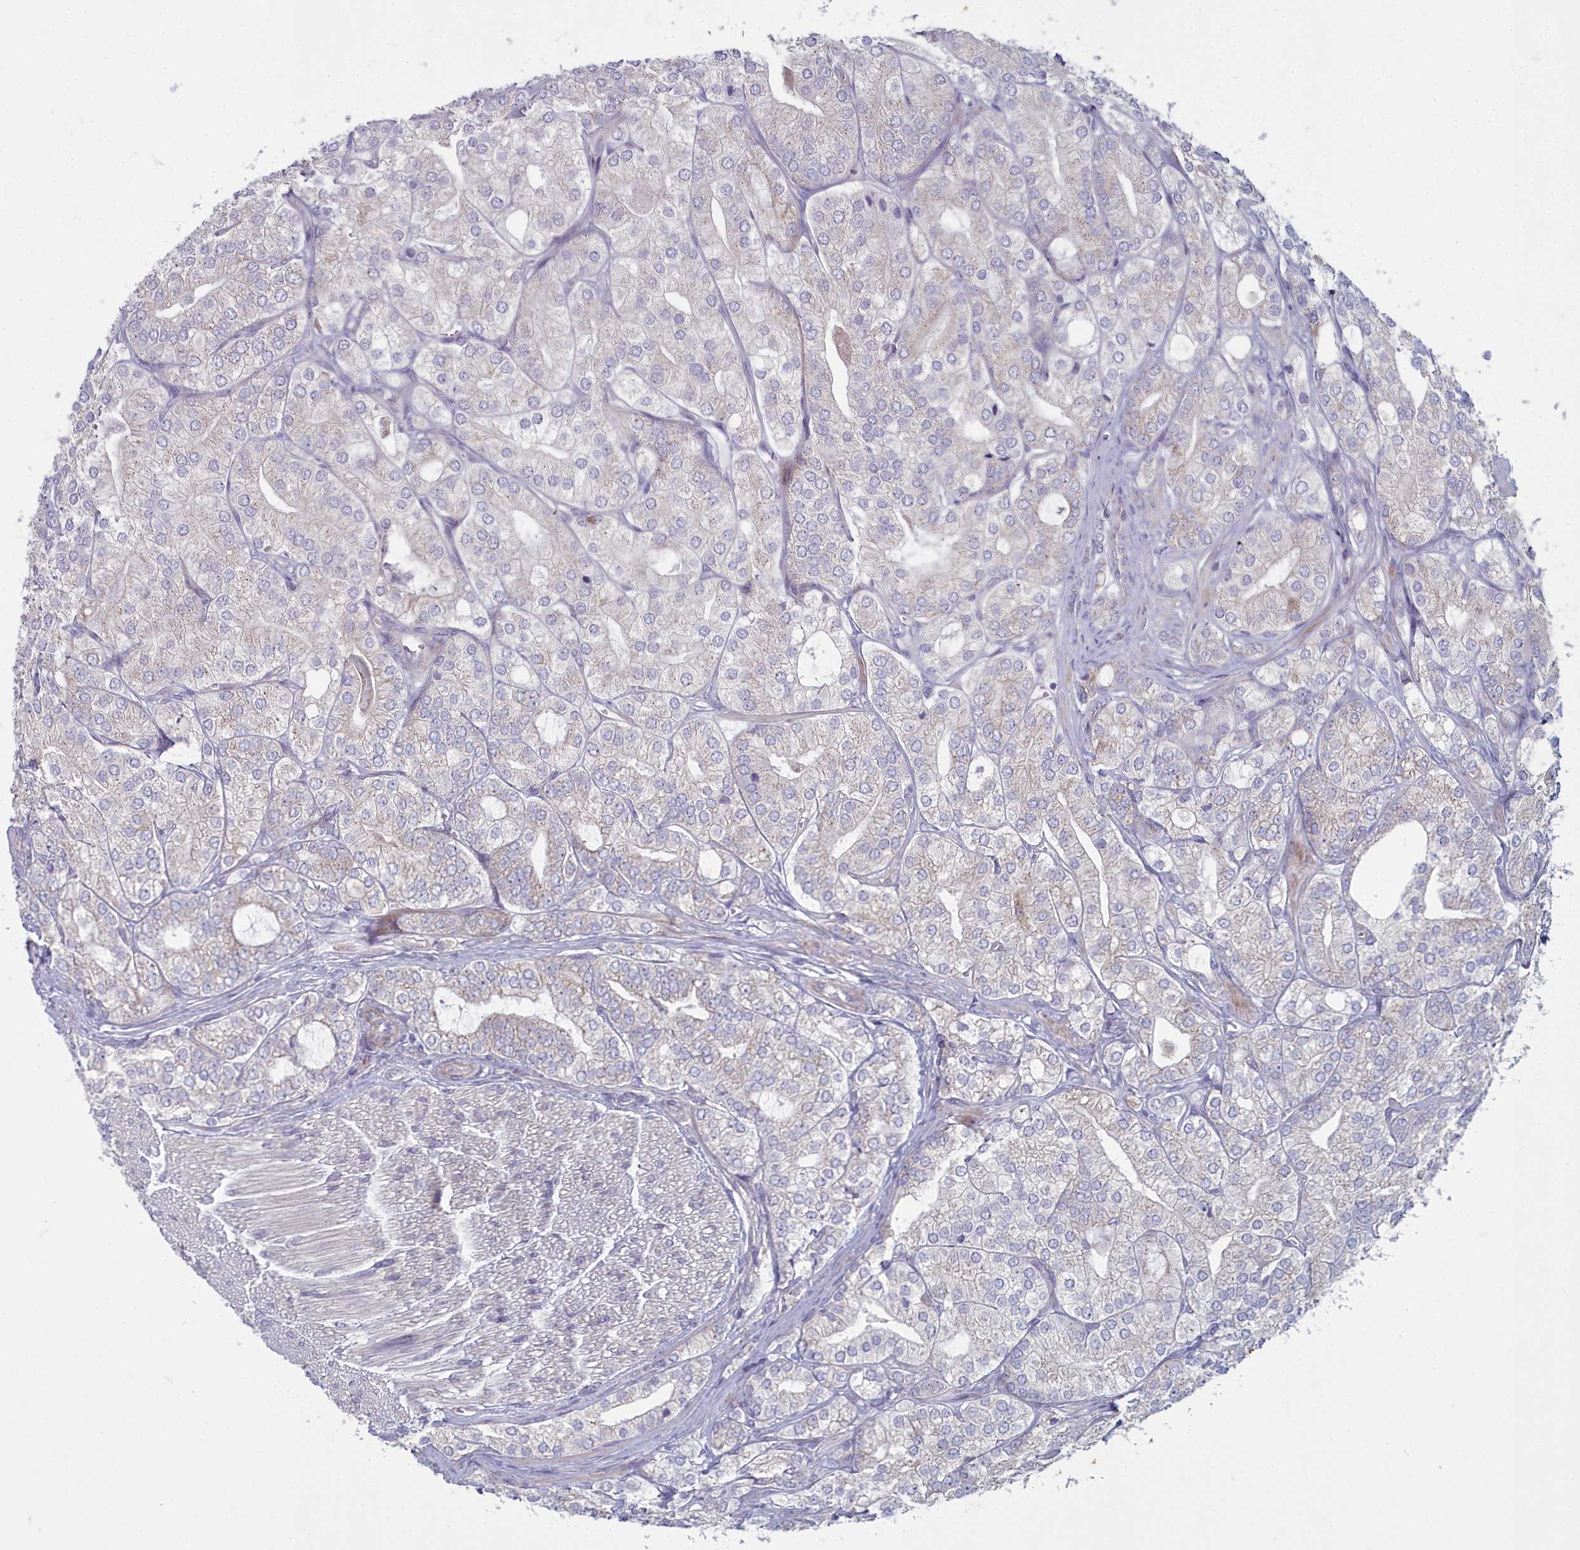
{"staining": {"intensity": "negative", "quantity": "none", "location": "none"}, "tissue": "prostate cancer", "cell_type": "Tumor cells", "image_type": "cancer", "snomed": [{"axis": "morphology", "description": "Adenocarcinoma, High grade"}, {"axis": "topography", "description": "Prostate"}], "caption": "Protein analysis of prostate high-grade adenocarcinoma shows no significant staining in tumor cells.", "gene": "INSYN2A", "patient": {"sex": "male", "age": 50}}